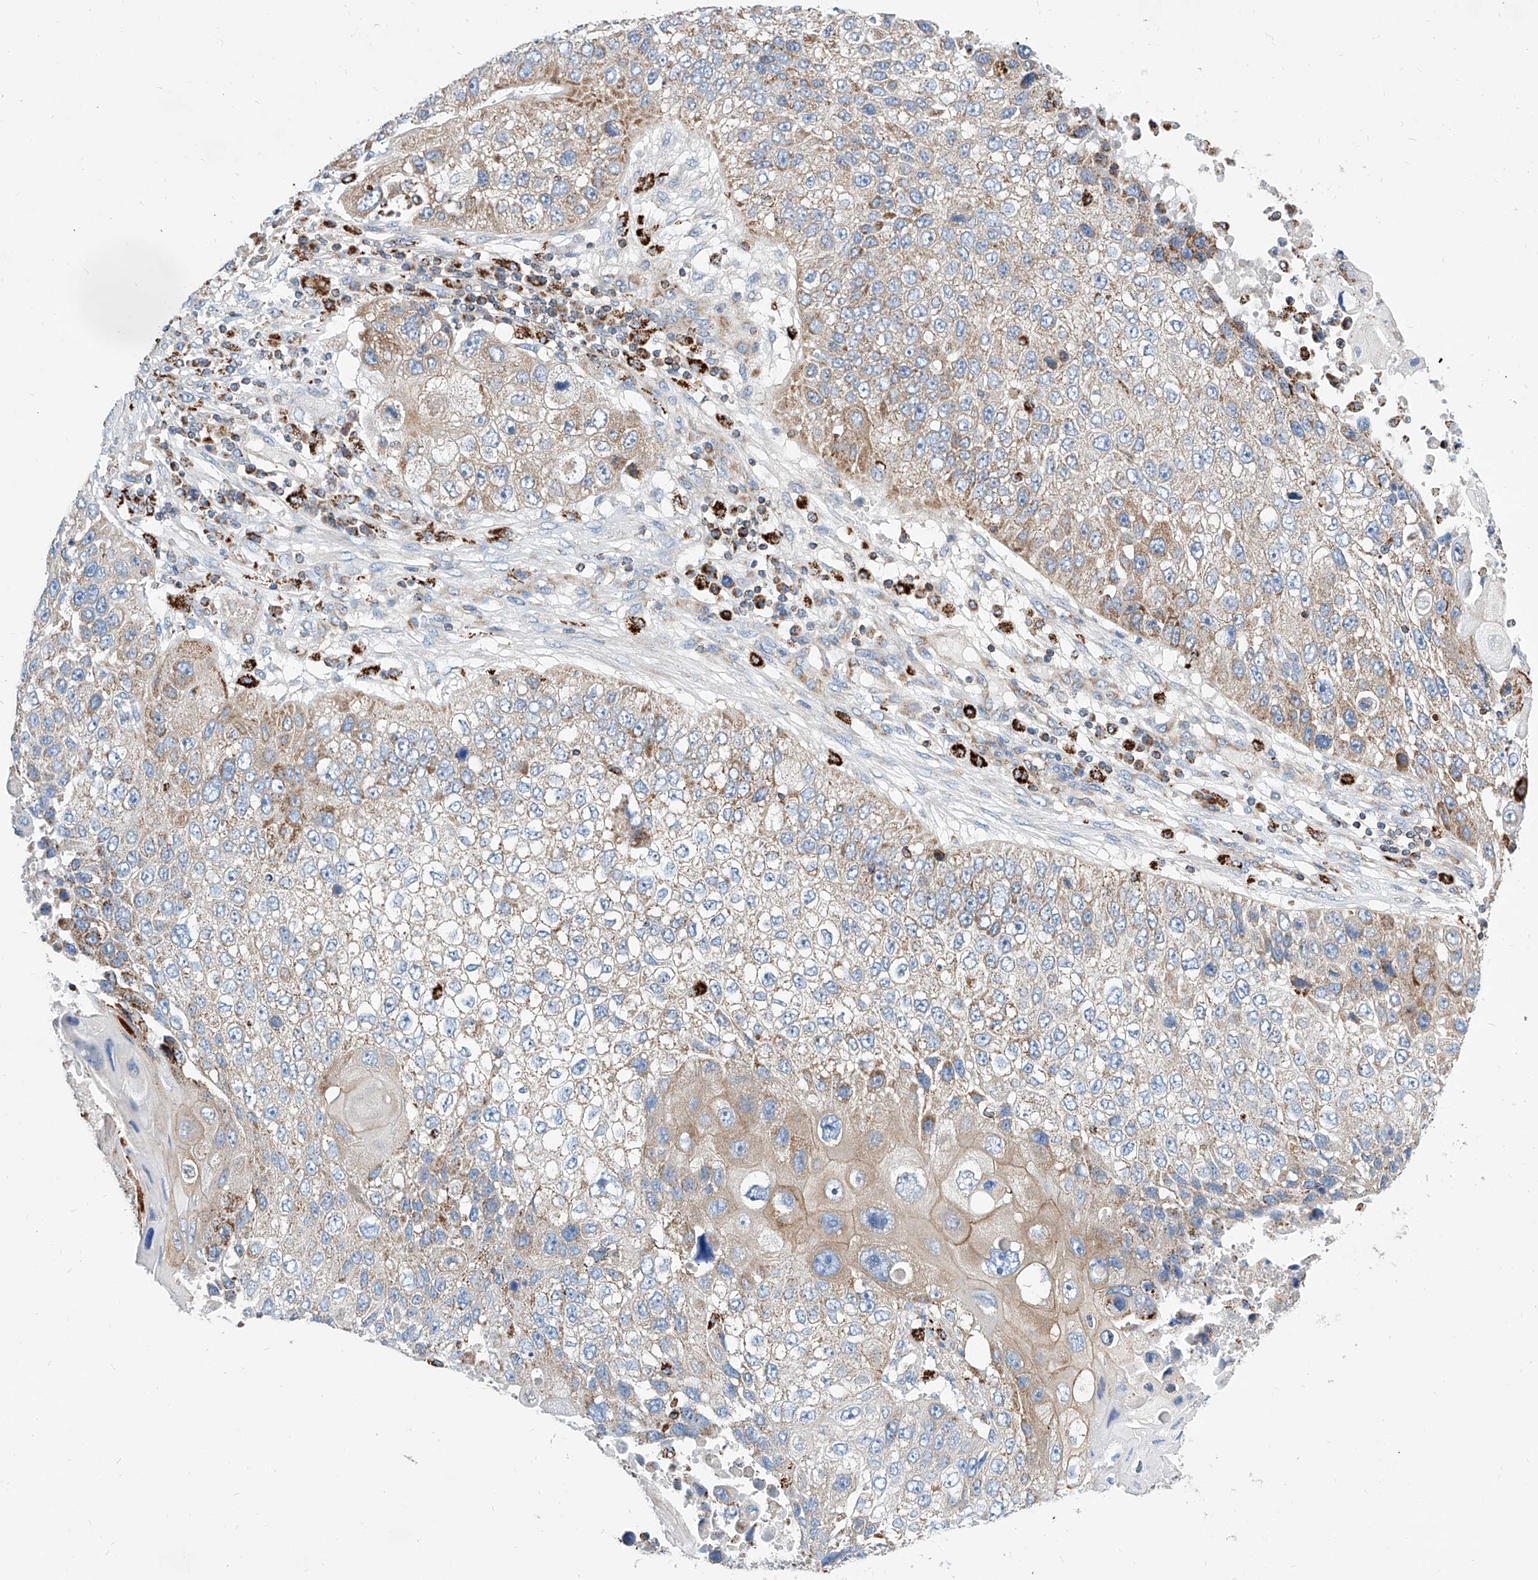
{"staining": {"intensity": "weak", "quantity": ">75%", "location": "cytoplasmic/membranous"}, "tissue": "lung cancer", "cell_type": "Tumor cells", "image_type": "cancer", "snomed": [{"axis": "morphology", "description": "Squamous cell carcinoma, NOS"}, {"axis": "topography", "description": "Lung"}], "caption": "Brown immunohistochemical staining in human lung cancer (squamous cell carcinoma) reveals weak cytoplasmic/membranous expression in about >75% of tumor cells. (IHC, brightfield microscopy, high magnification).", "gene": "CPNE5", "patient": {"sex": "male", "age": 61}}